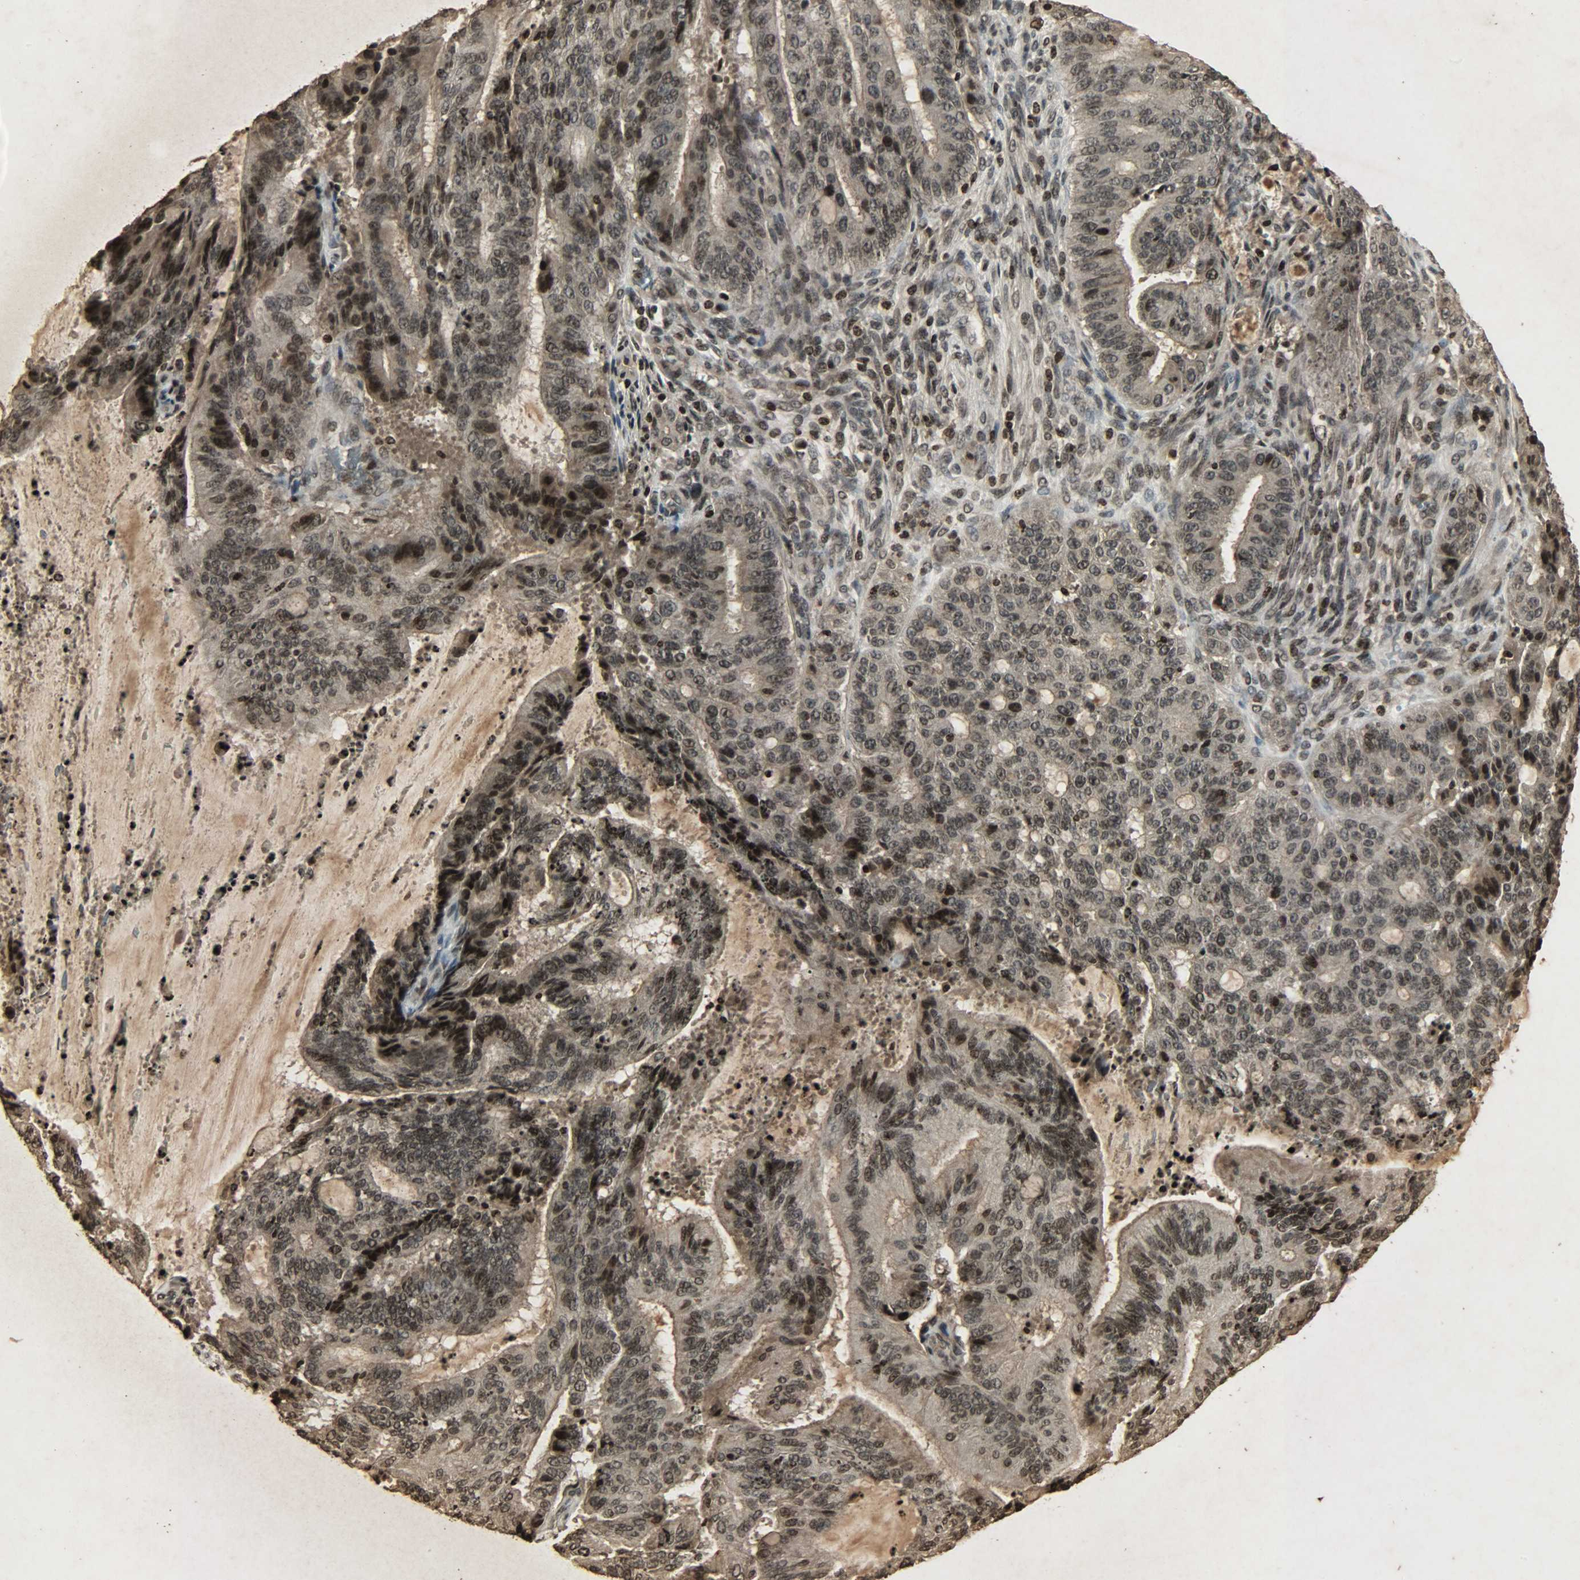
{"staining": {"intensity": "strong", "quantity": ">75%", "location": "cytoplasmic/membranous,nuclear"}, "tissue": "liver cancer", "cell_type": "Tumor cells", "image_type": "cancer", "snomed": [{"axis": "morphology", "description": "Cholangiocarcinoma"}, {"axis": "topography", "description": "Liver"}], "caption": "Tumor cells reveal high levels of strong cytoplasmic/membranous and nuclear expression in approximately >75% of cells in human cholangiocarcinoma (liver).", "gene": "PPP3R1", "patient": {"sex": "female", "age": 73}}